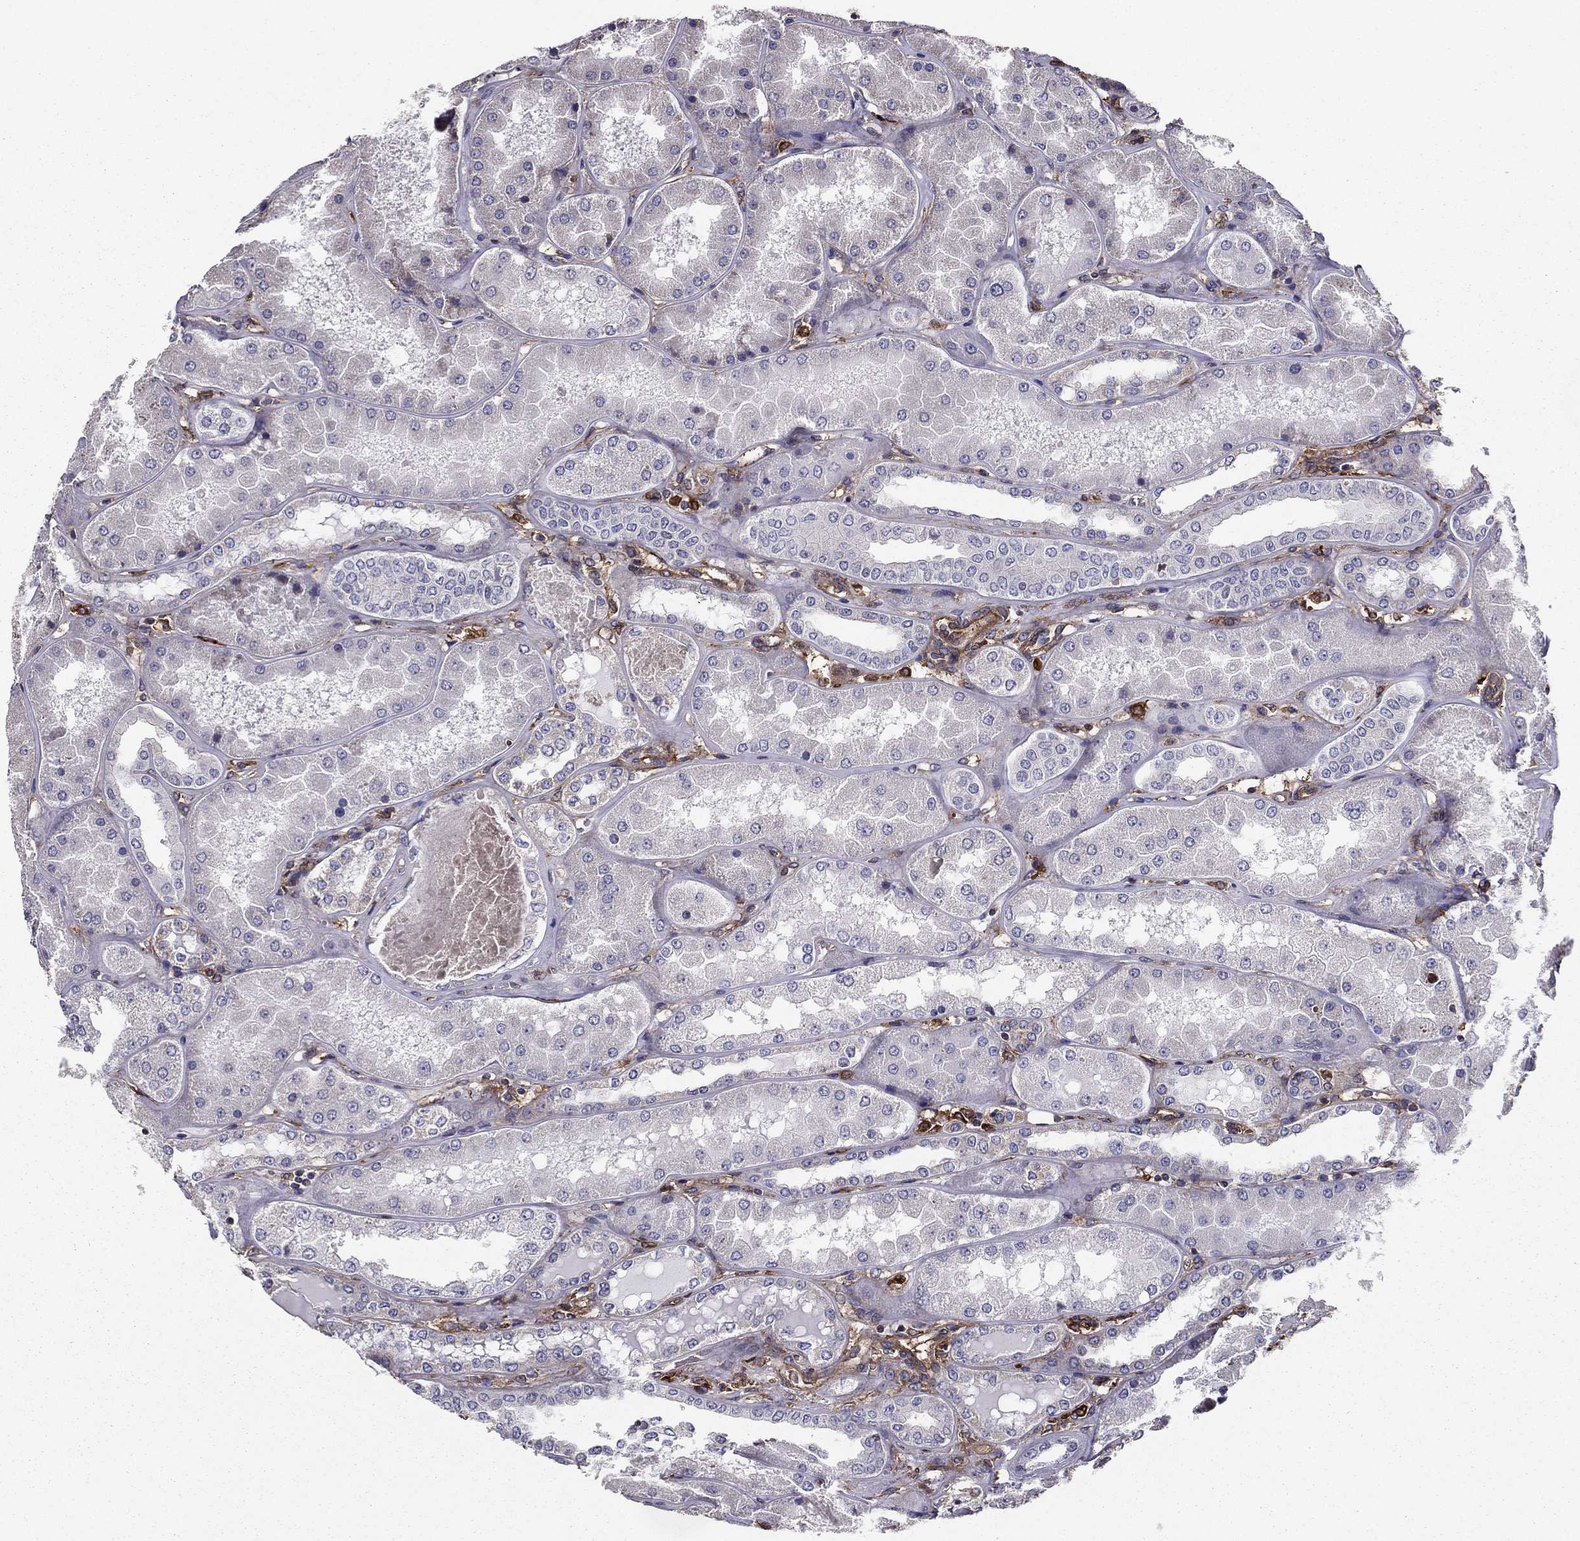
{"staining": {"intensity": "moderate", "quantity": "<25%", "location": "cytoplasmic/membranous"}, "tissue": "kidney", "cell_type": "Cells in glomeruli", "image_type": "normal", "snomed": [{"axis": "morphology", "description": "Normal tissue, NOS"}, {"axis": "topography", "description": "Kidney"}], "caption": "Normal kidney exhibits moderate cytoplasmic/membranous positivity in about <25% of cells in glomeruli.", "gene": "EHBP1L1", "patient": {"sex": "female", "age": 56}}